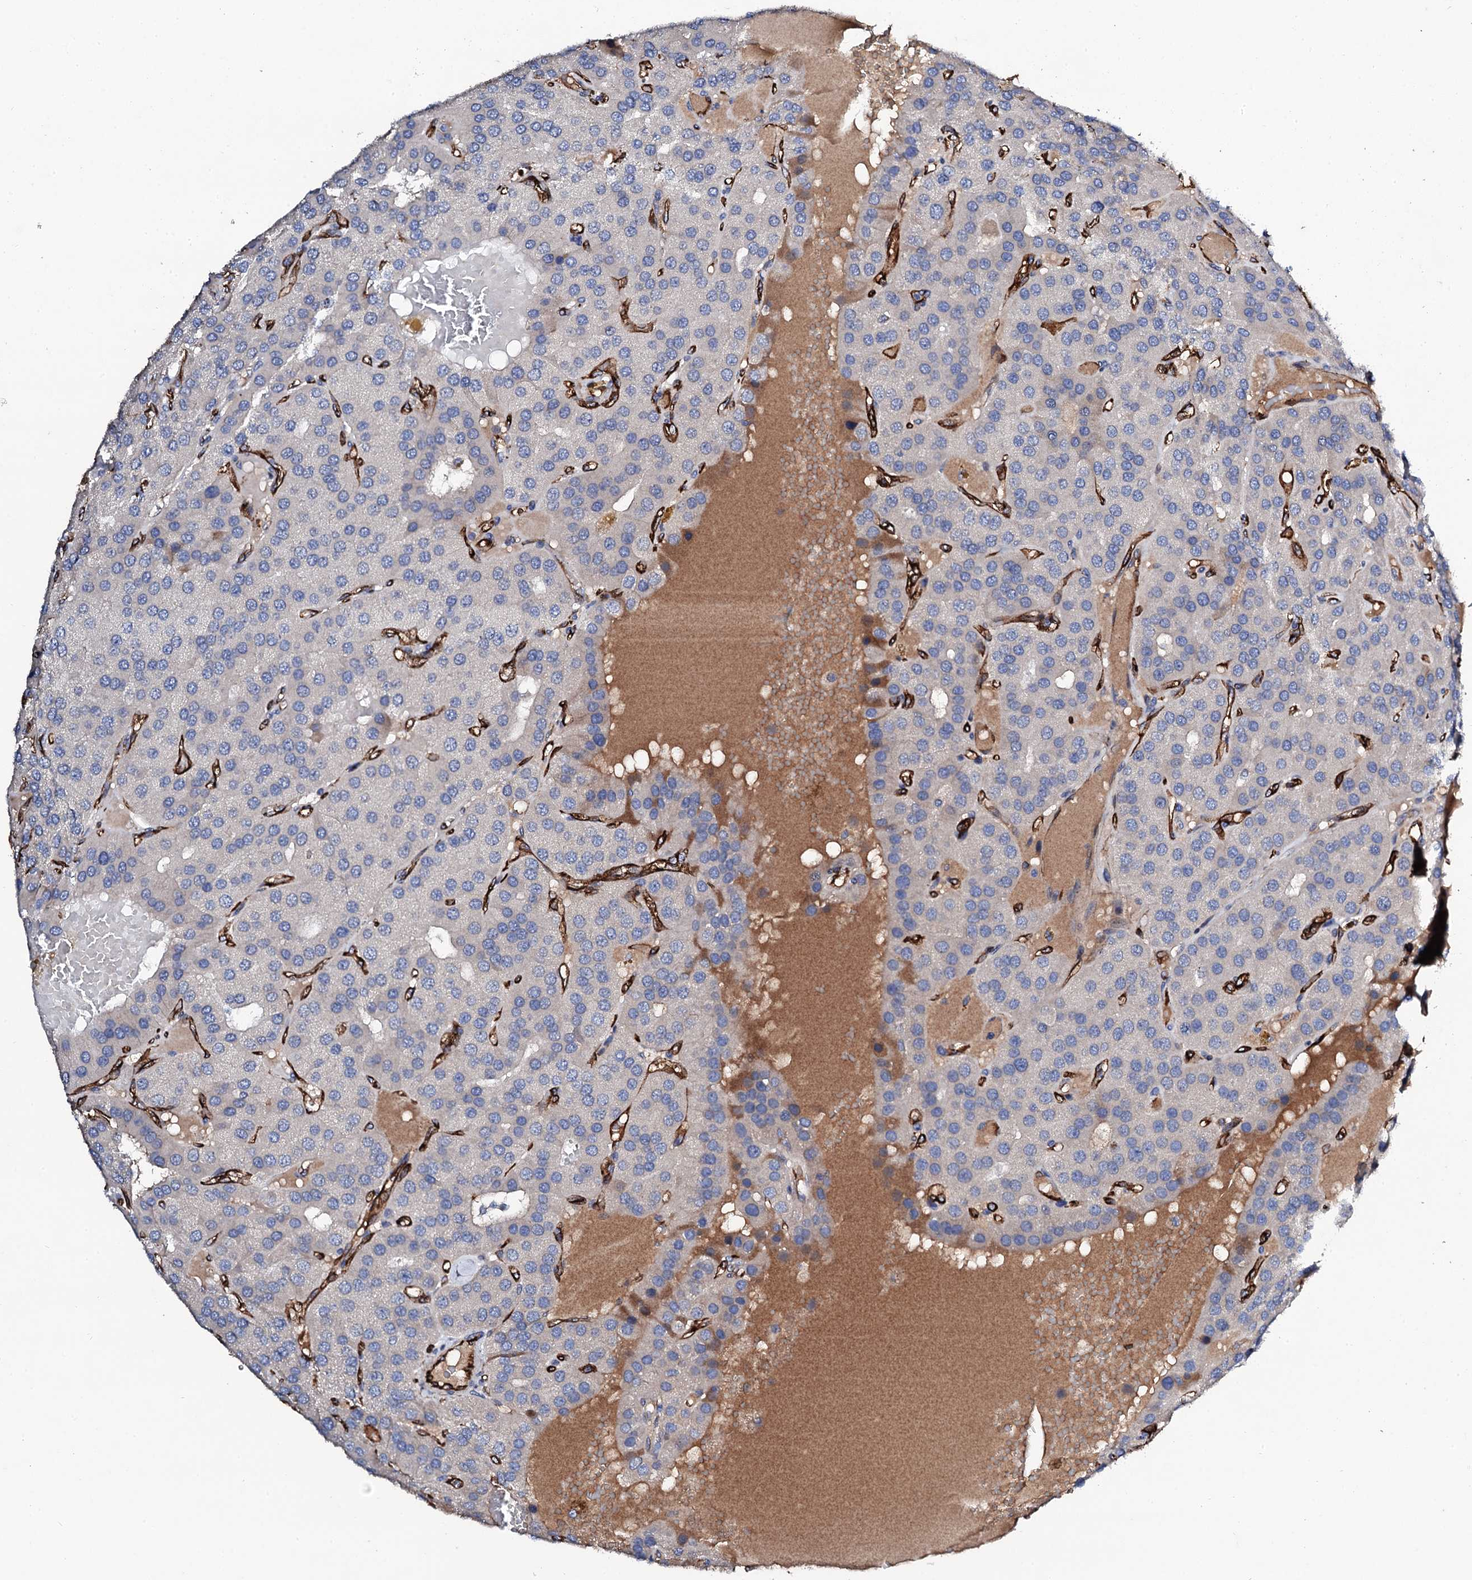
{"staining": {"intensity": "negative", "quantity": "none", "location": "none"}, "tissue": "parathyroid gland", "cell_type": "Glandular cells", "image_type": "normal", "snomed": [{"axis": "morphology", "description": "Normal tissue, NOS"}, {"axis": "morphology", "description": "Adenoma, NOS"}, {"axis": "topography", "description": "Parathyroid gland"}], "caption": "IHC image of benign human parathyroid gland stained for a protein (brown), which exhibits no staining in glandular cells.", "gene": "DBX1", "patient": {"sex": "female", "age": 86}}